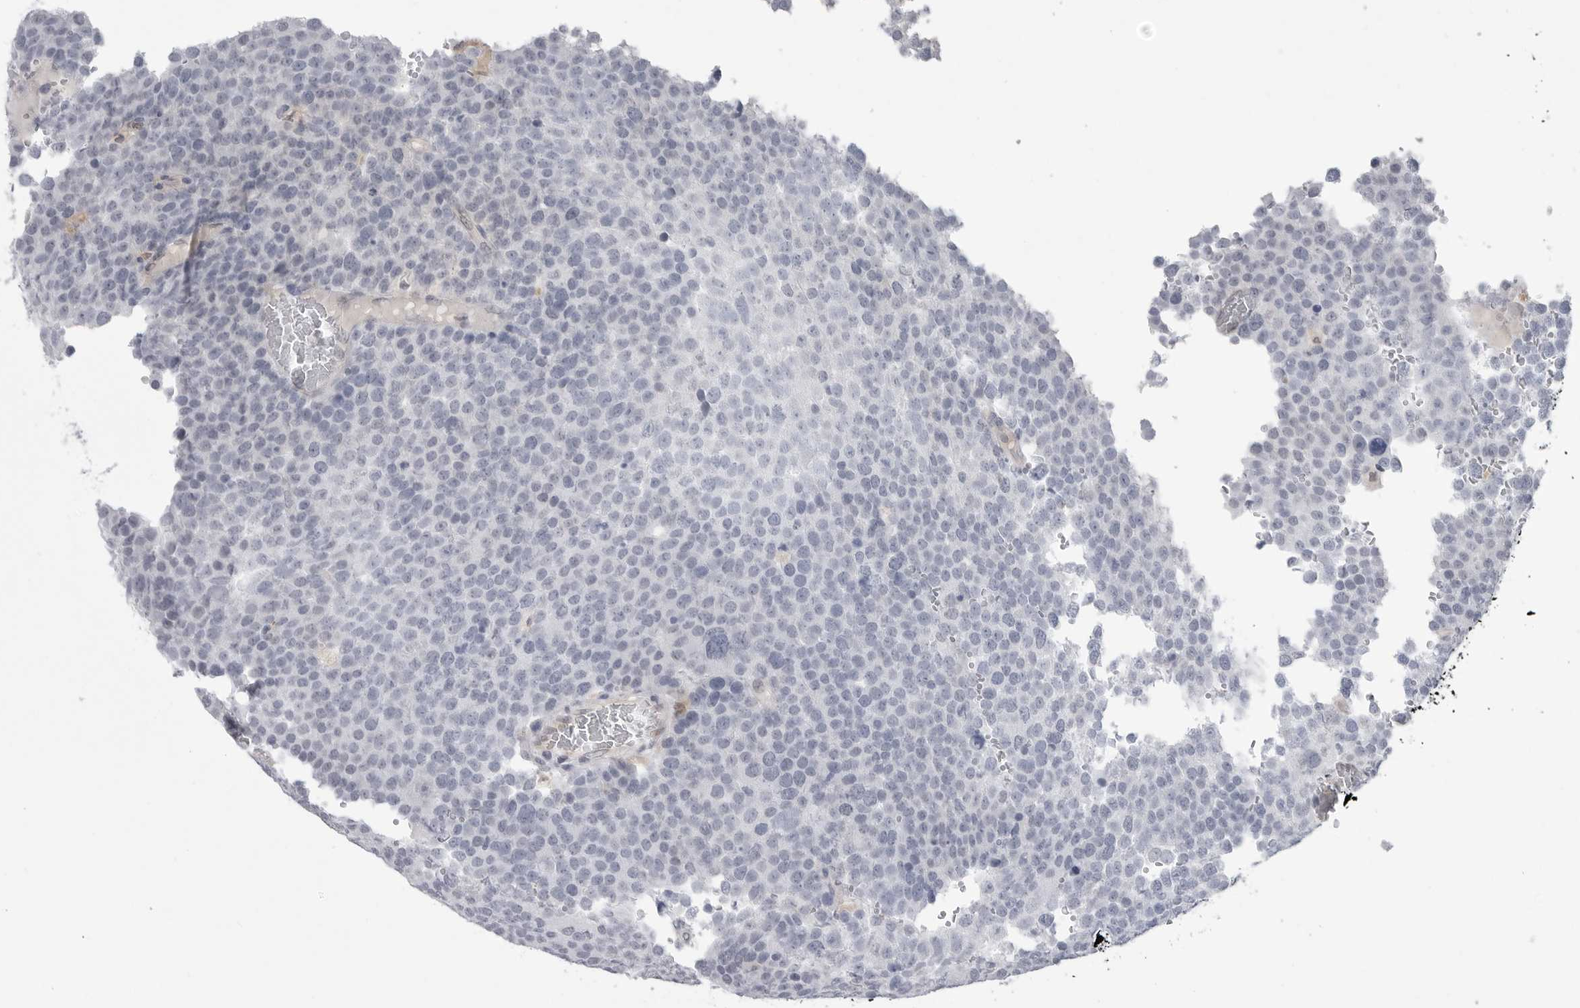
{"staining": {"intensity": "negative", "quantity": "none", "location": "none"}, "tissue": "testis cancer", "cell_type": "Tumor cells", "image_type": "cancer", "snomed": [{"axis": "morphology", "description": "Seminoma, NOS"}, {"axis": "topography", "description": "Testis"}], "caption": "Tumor cells are negative for brown protein staining in testis seminoma.", "gene": "PNPO", "patient": {"sex": "male", "age": 71}}